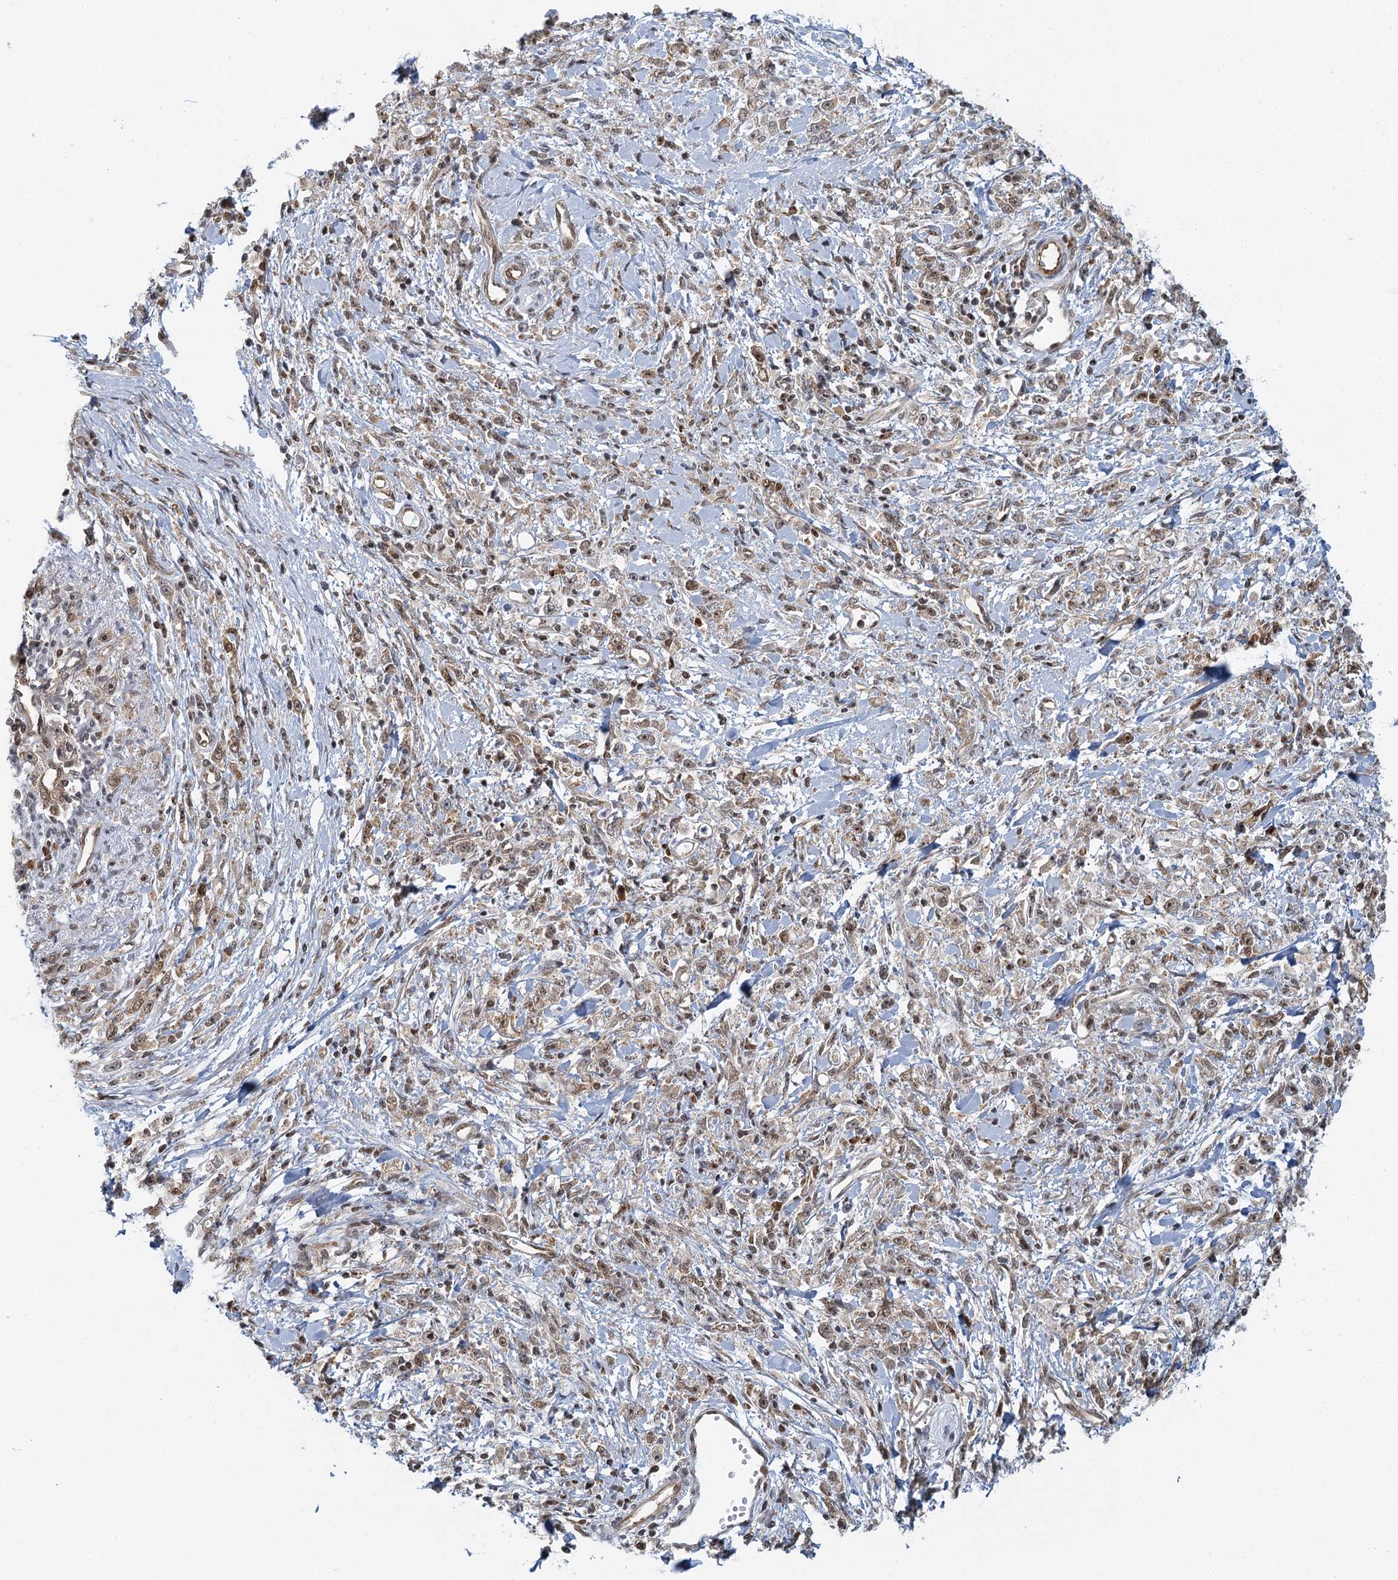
{"staining": {"intensity": "moderate", "quantity": ">75%", "location": "nuclear"}, "tissue": "stomach cancer", "cell_type": "Tumor cells", "image_type": "cancer", "snomed": [{"axis": "morphology", "description": "Adenocarcinoma, NOS"}, {"axis": "topography", "description": "Stomach"}], "caption": "Immunohistochemical staining of human adenocarcinoma (stomach) shows medium levels of moderate nuclear staining in approximately >75% of tumor cells. (Brightfield microscopy of DAB IHC at high magnification).", "gene": "GPATCH11", "patient": {"sex": "female", "age": 59}}